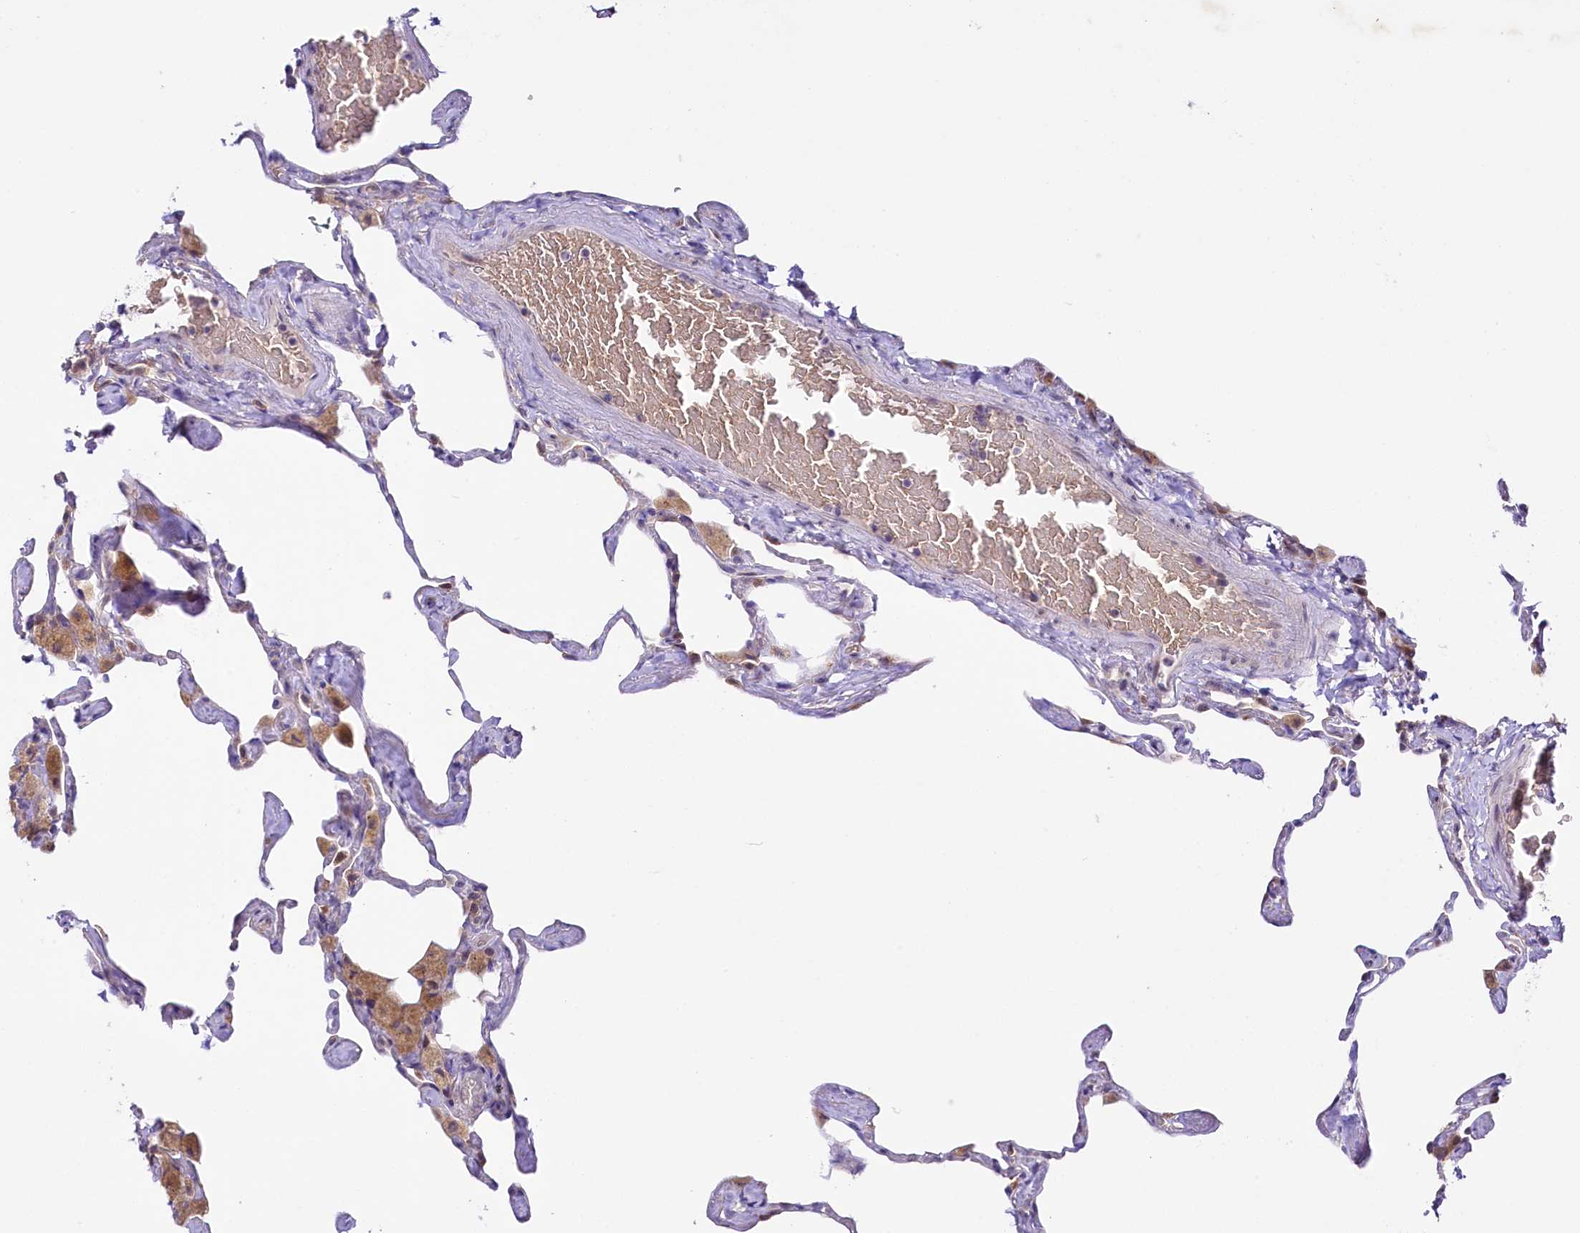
{"staining": {"intensity": "weak", "quantity": "<25%", "location": "cytoplasmic/membranous"}, "tissue": "lung", "cell_type": "Alveolar cells", "image_type": "normal", "snomed": [{"axis": "morphology", "description": "Normal tissue, NOS"}, {"axis": "topography", "description": "Lung"}], "caption": "Immunohistochemistry (IHC) photomicrograph of benign lung: lung stained with DAB (3,3'-diaminobenzidine) displays no significant protein positivity in alveolar cells. Brightfield microscopy of immunohistochemistry (IHC) stained with DAB (brown) and hematoxylin (blue), captured at high magnification.", "gene": "CEP295", "patient": {"sex": "male", "age": 65}}